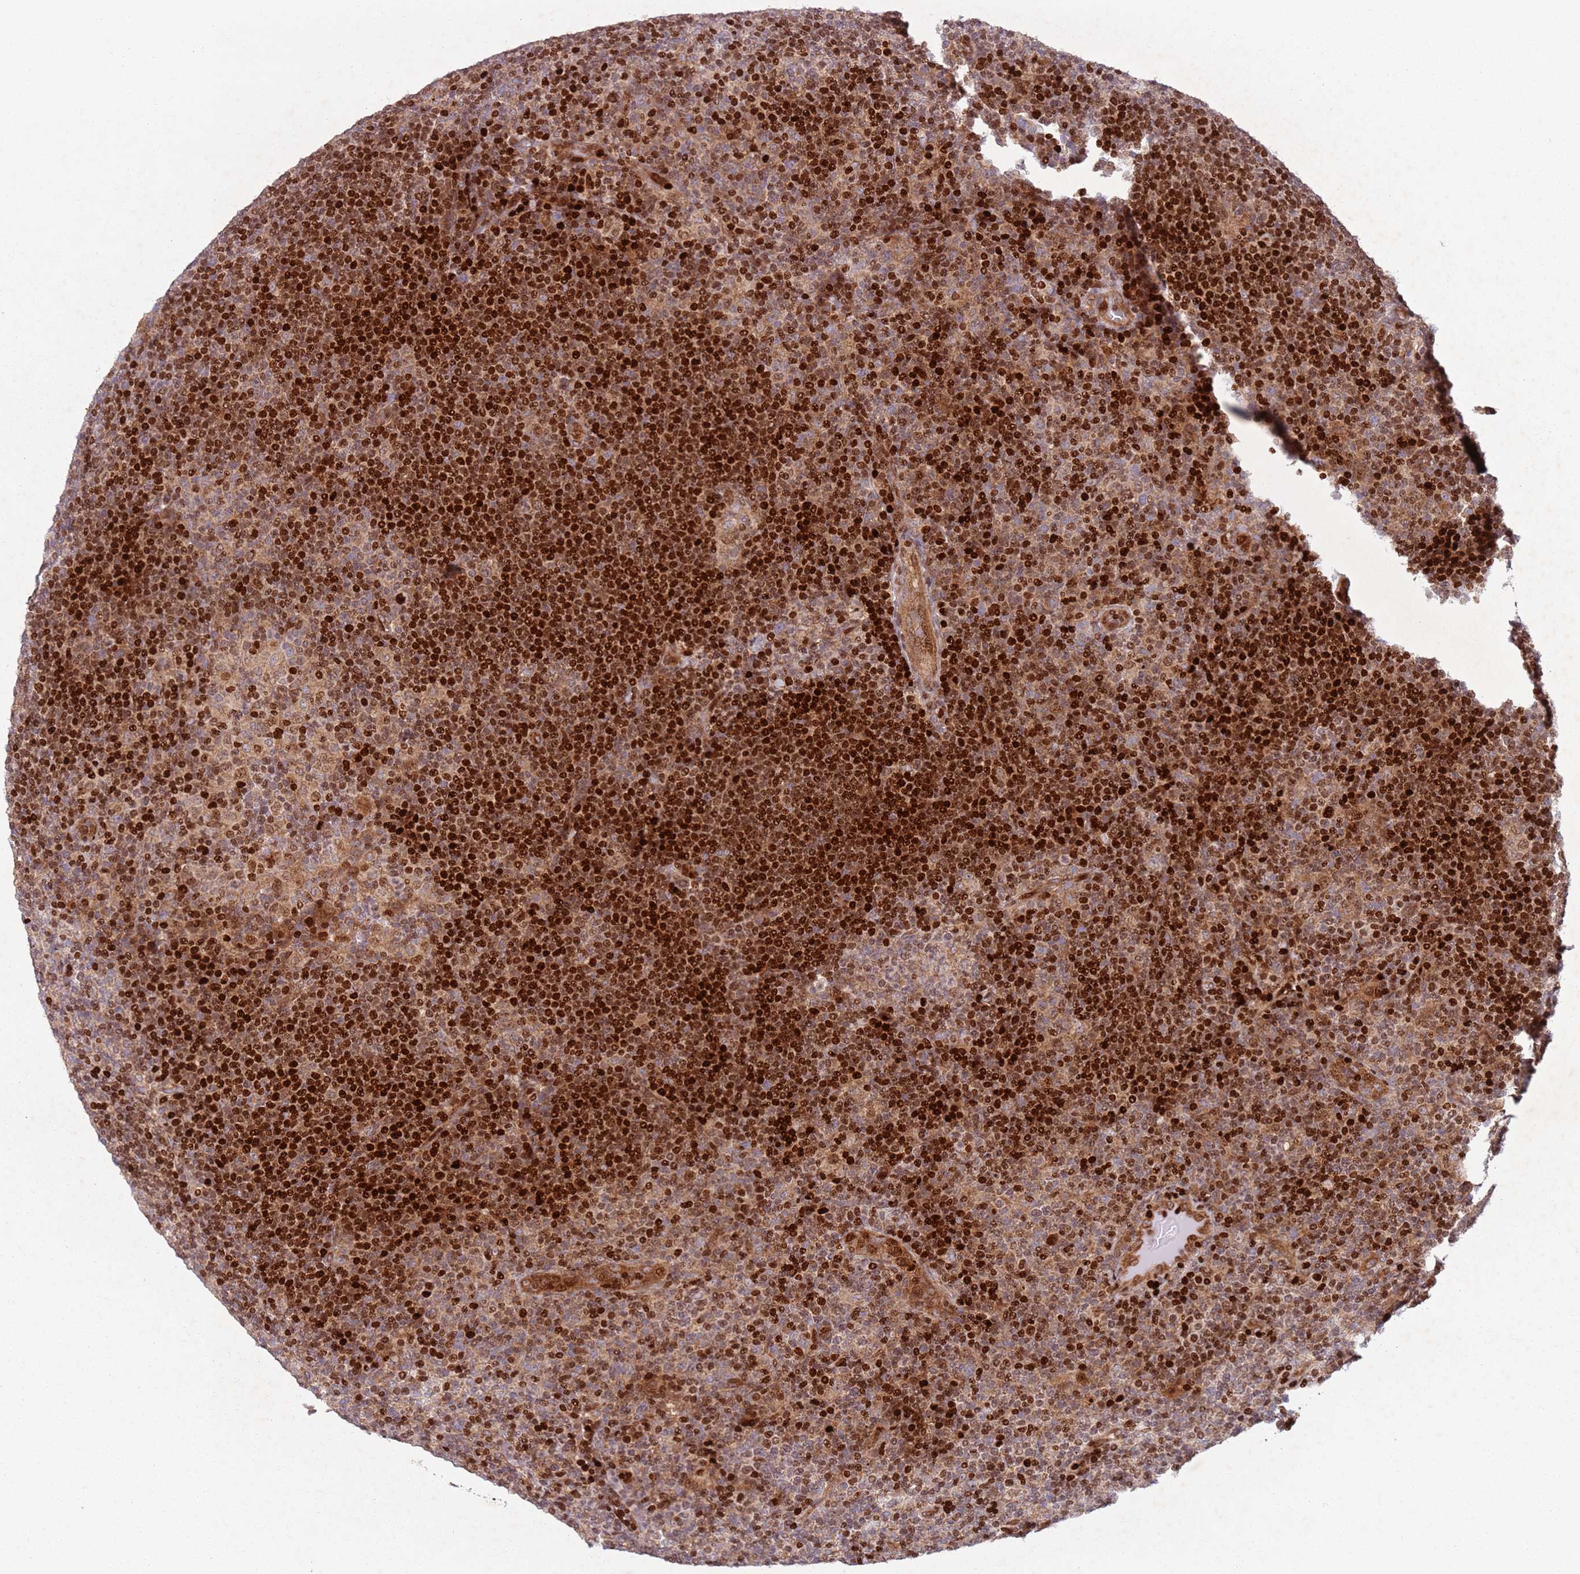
{"staining": {"intensity": "strong", "quantity": "25%-75%", "location": "nuclear"}, "tissue": "lymphoma", "cell_type": "Tumor cells", "image_type": "cancer", "snomed": [{"axis": "morphology", "description": "Hodgkin's disease, NOS"}, {"axis": "topography", "description": "Lymph node"}], "caption": "Tumor cells demonstrate high levels of strong nuclear positivity in approximately 25%-75% of cells in lymphoma.", "gene": "HNRNPLL", "patient": {"sex": "female", "age": 57}}